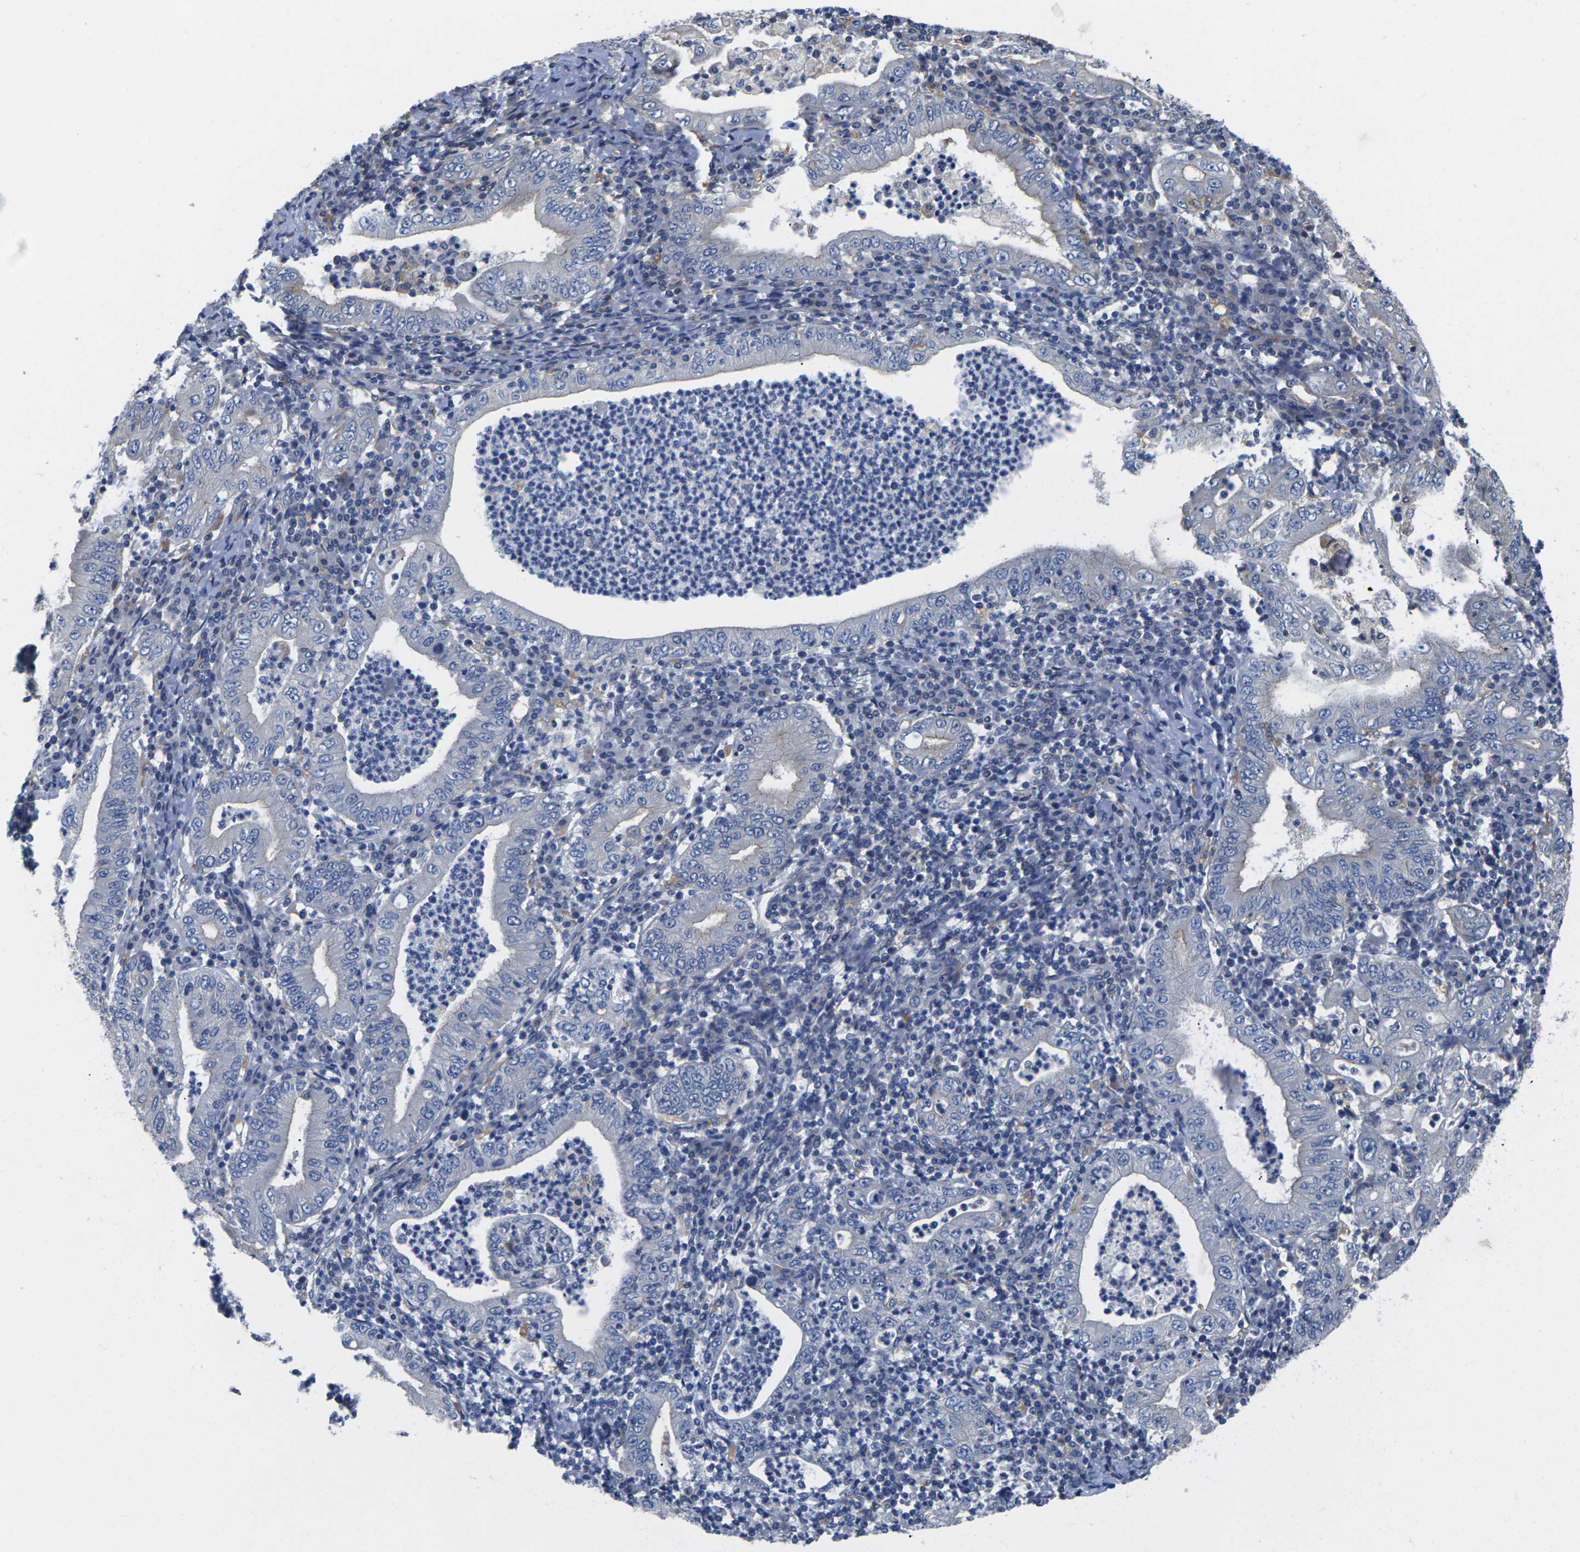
{"staining": {"intensity": "negative", "quantity": "none", "location": "none"}, "tissue": "stomach cancer", "cell_type": "Tumor cells", "image_type": "cancer", "snomed": [{"axis": "morphology", "description": "Normal tissue, NOS"}, {"axis": "morphology", "description": "Adenocarcinoma, NOS"}, {"axis": "topography", "description": "Esophagus"}, {"axis": "topography", "description": "Stomach, upper"}, {"axis": "topography", "description": "Peripheral nerve tissue"}], "caption": "IHC micrograph of human stomach cancer stained for a protein (brown), which shows no expression in tumor cells. (Stains: DAB (3,3'-diaminobenzidine) IHC with hematoxylin counter stain, Microscopy: brightfield microscopy at high magnification).", "gene": "SCNN1A", "patient": {"sex": "male", "age": 62}}